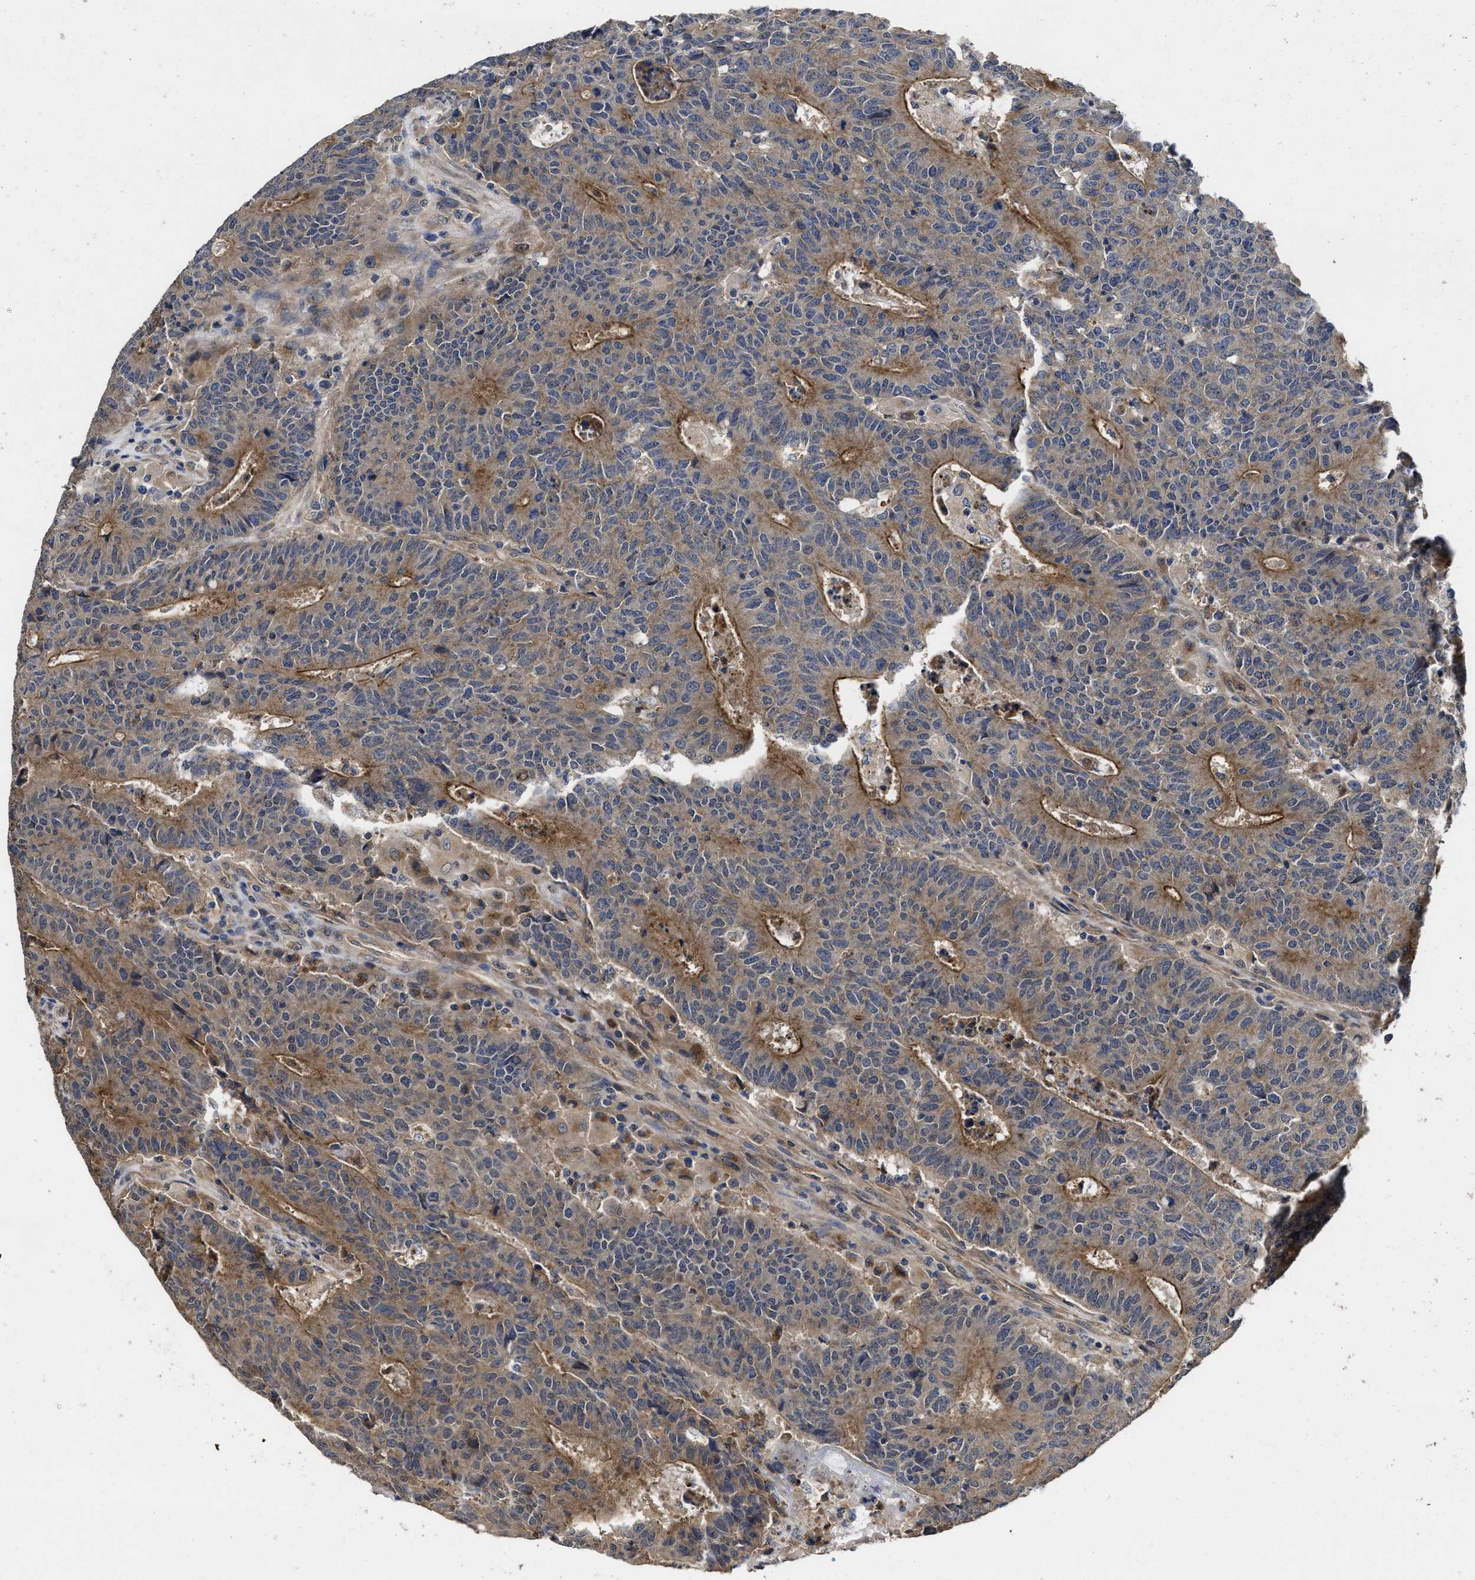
{"staining": {"intensity": "moderate", "quantity": ">75%", "location": "cytoplasmic/membranous"}, "tissue": "colorectal cancer", "cell_type": "Tumor cells", "image_type": "cancer", "snomed": [{"axis": "morphology", "description": "Normal tissue, NOS"}, {"axis": "morphology", "description": "Adenocarcinoma, NOS"}, {"axis": "topography", "description": "Colon"}], "caption": "An IHC photomicrograph of neoplastic tissue is shown. Protein staining in brown labels moderate cytoplasmic/membranous positivity in colorectal adenocarcinoma within tumor cells.", "gene": "PKD2", "patient": {"sex": "female", "age": 75}}